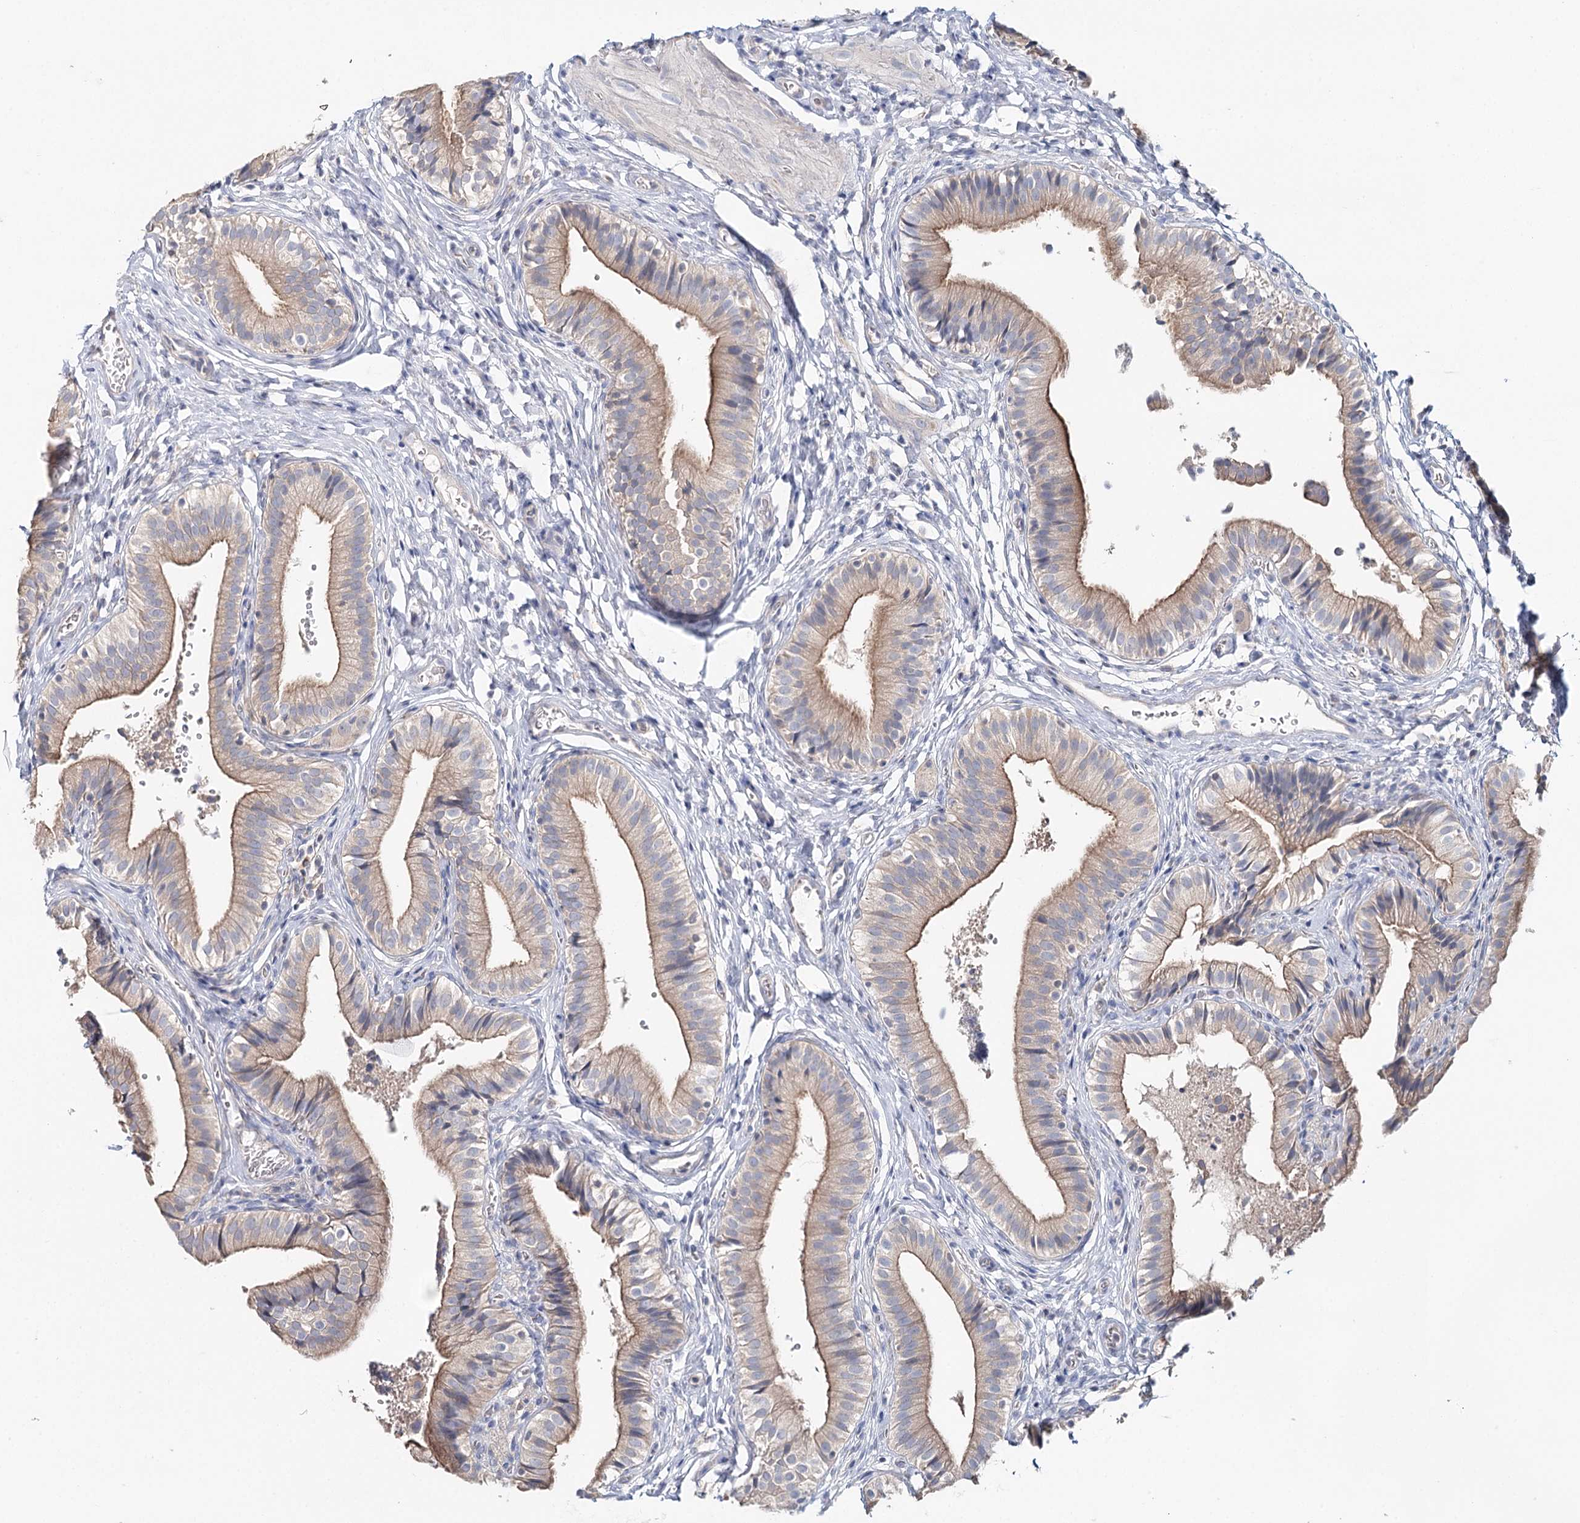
{"staining": {"intensity": "weak", "quantity": "25%-75%", "location": "cytoplasmic/membranous"}, "tissue": "gallbladder", "cell_type": "Glandular cells", "image_type": "normal", "snomed": [{"axis": "morphology", "description": "Normal tissue, NOS"}, {"axis": "topography", "description": "Gallbladder"}], "caption": "The photomicrograph displays a brown stain indicating the presence of a protein in the cytoplasmic/membranous of glandular cells in gallbladder. (brown staining indicates protein expression, while blue staining denotes nuclei).", "gene": "DAPK1", "patient": {"sex": "female", "age": 47}}